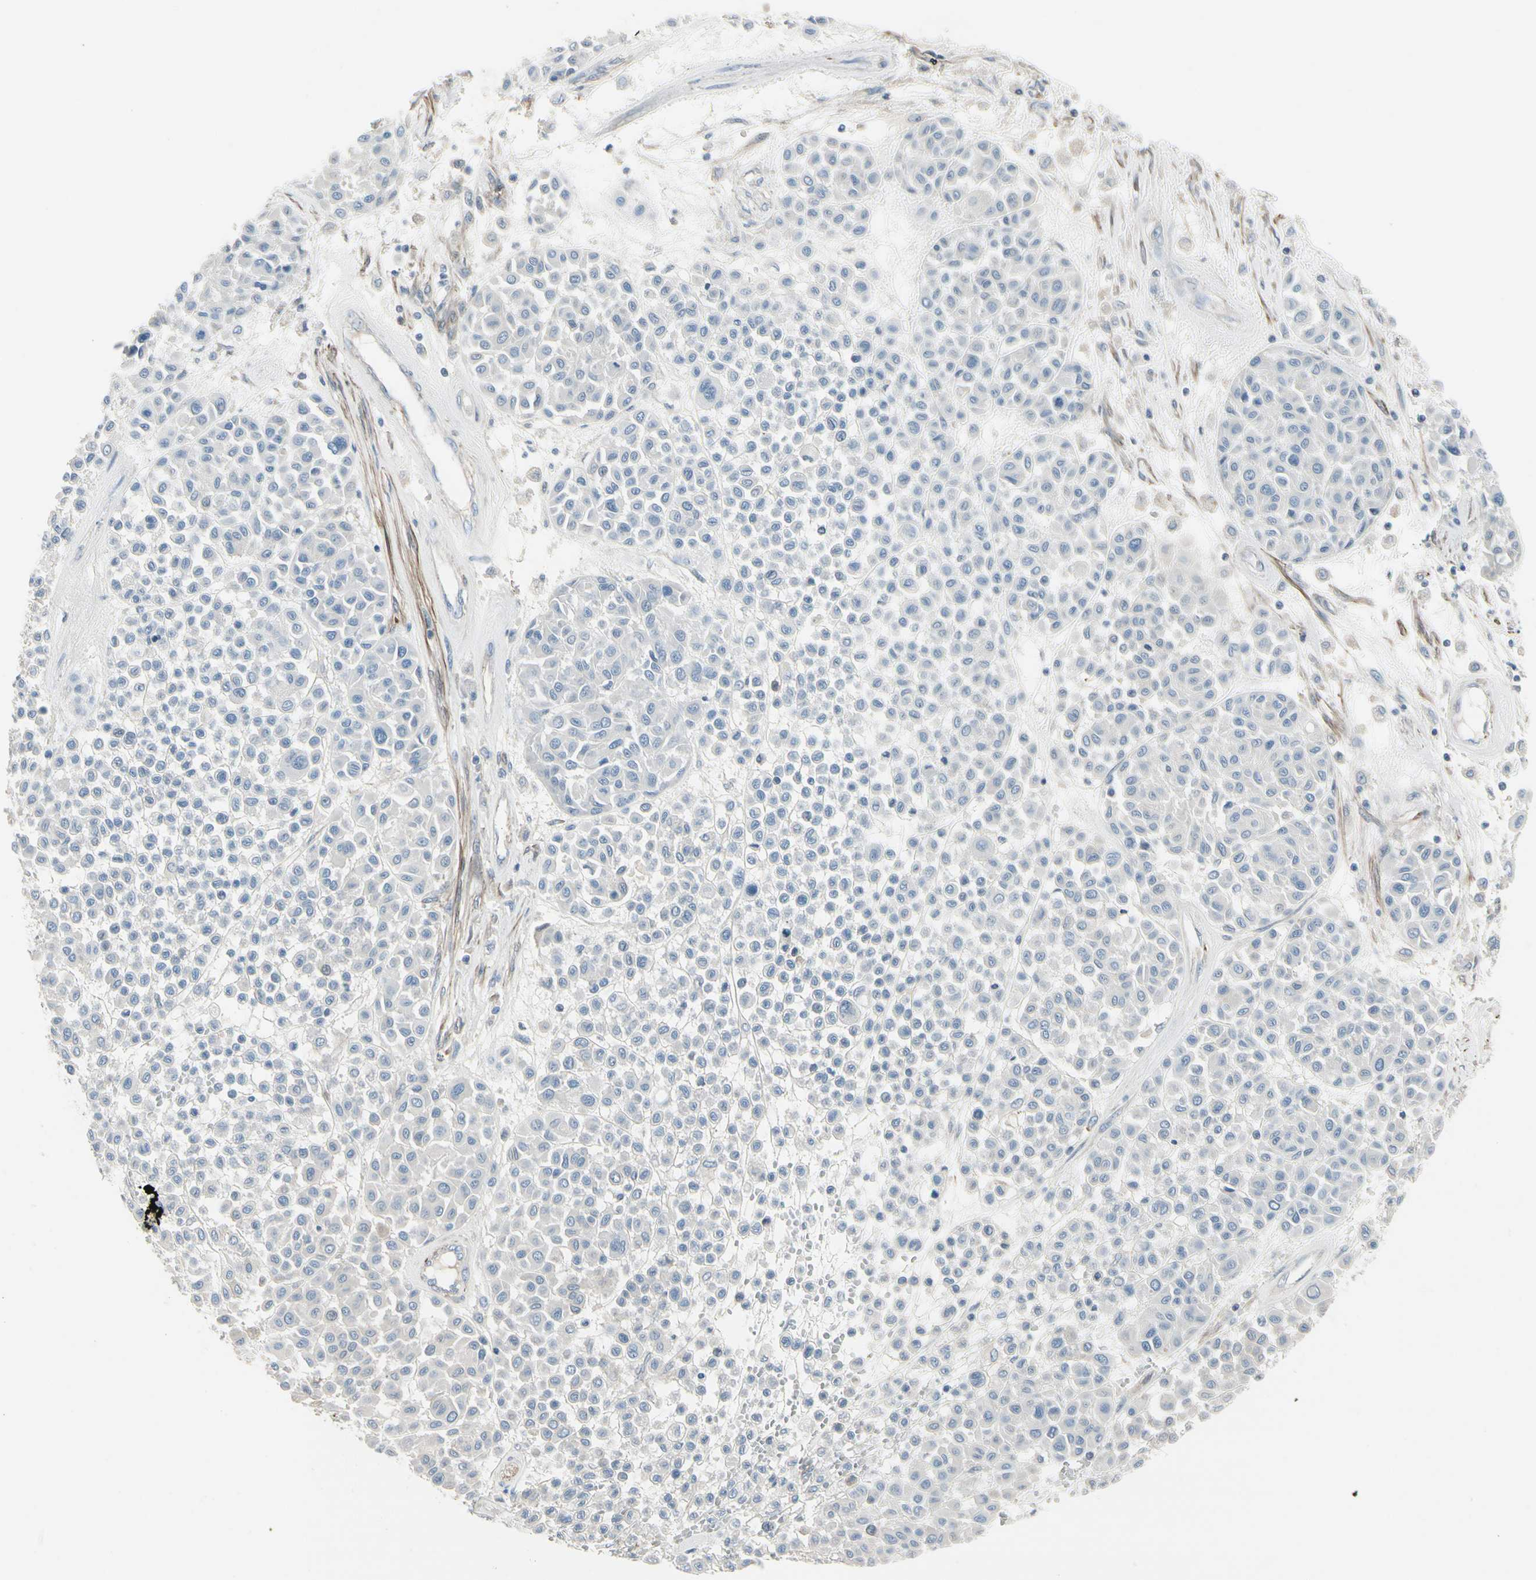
{"staining": {"intensity": "negative", "quantity": "none", "location": "none"}, "tissue": "melanoma", "cell_type": "Tumor cells", "image_type": "cancer", "snomed": [{"axis": "morphology", "description": "Malignant melanoma, Metastatic site"}, {"axis": "topography", "description": "Soft tissue"}], "caption": "DAB (3,3'-diaminobenzidine) immunohistochemical staining of human melanoma reveals no significant expression in tumor cells.", "gene": "TPM1", "patient": {"sex": "male", "age": 41}}